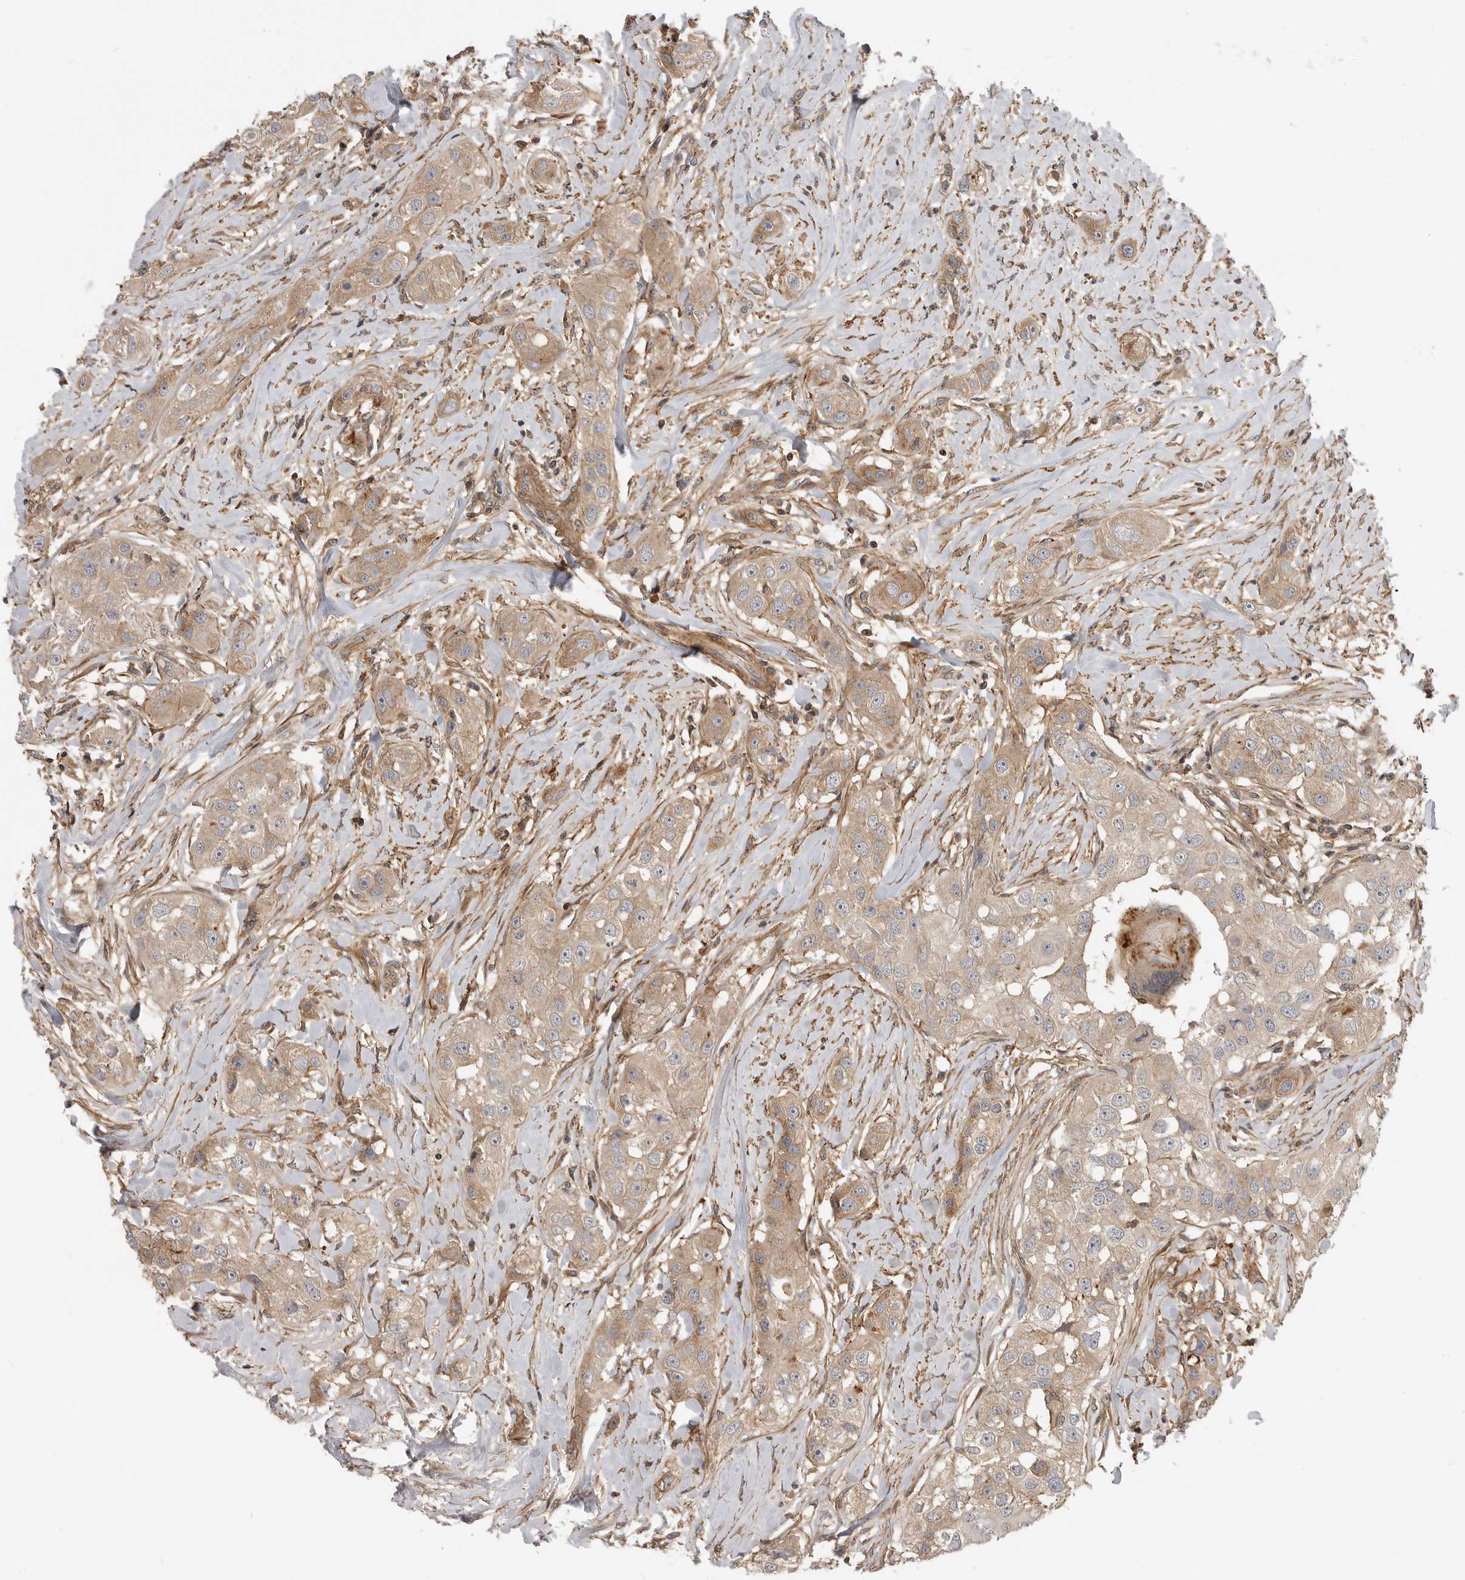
{"staining": {"intensity": "weak", "quantity": ">75%", "location": "cytoplasmic/membranous"}, "tissue": "head and neck cancer", "cell_type": "Tumor cells", "image_type": "cancer", "snomed": [{"axis": "morphology", "description": "Normal tissue, NOS"}, {"axis": "morphology", "description": "Squamous cell carcinoma, NOS"}, {"axis": "topography", "description": "Skeletal muscle"}, {"axis": "topography", "description": "Head-Neck"}], "caption": "This is a histology image of immunohistochemistry (IHC) staining of head and neck squamous cell carcinoma, which shows weak expression in the cytoplasmic/membranous of tumor cells.", "gene": "TRIM56", "patient": {"sex": "male", "age": 51}}